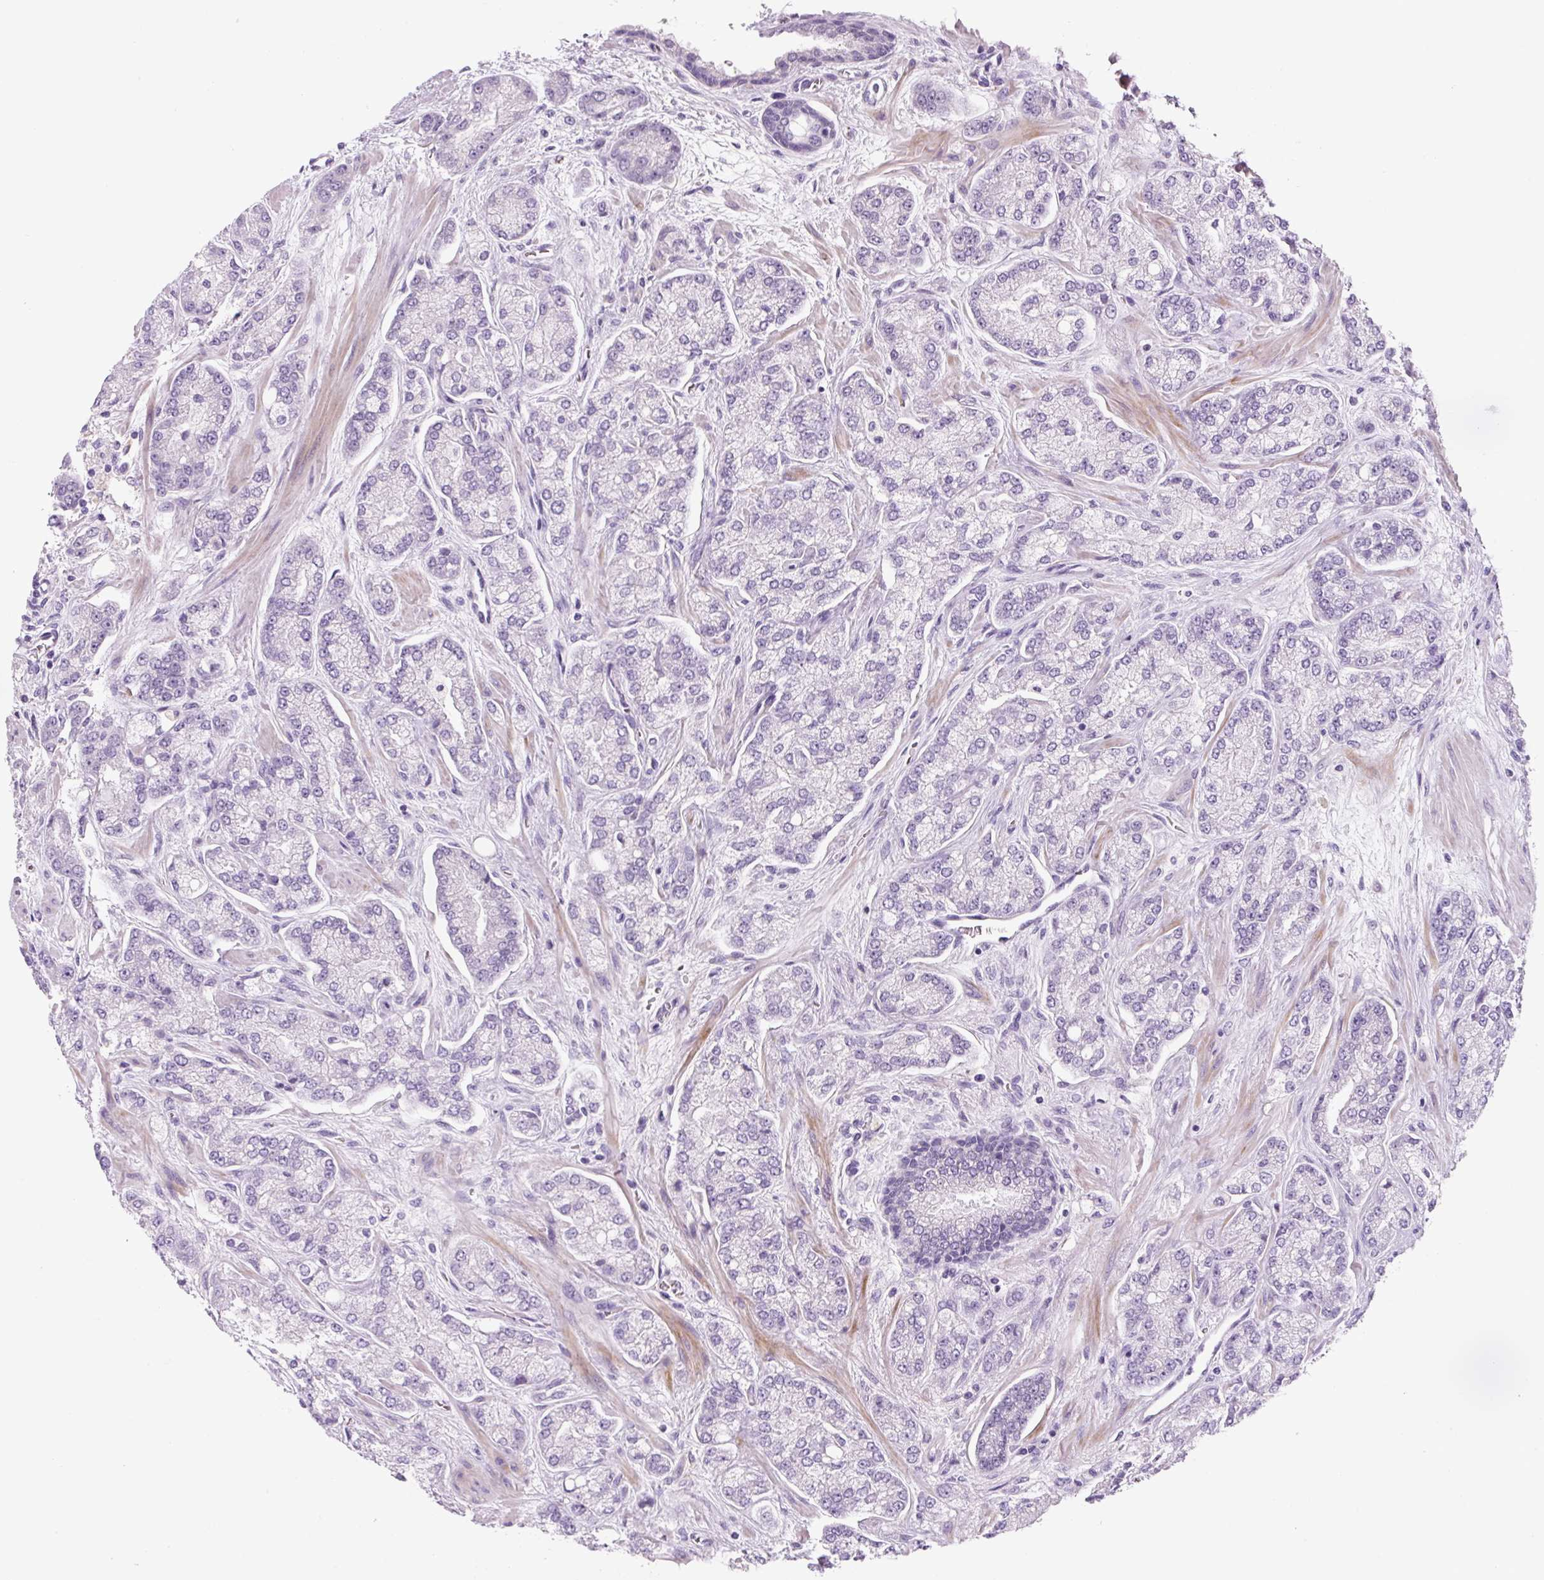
{"staining": {"intensity": "negative", "quantity": "none", "location": "none"}, "tissue": "prostate cancer", "cell_type": "Tumor cells", "image_type": "cancer", "snomed": [{"axis": "morphology", "description": "Adenocarcinoma, High grade"}, {"axis": "topography", "description": "Prostate"}], "caption": "Protein analysis of high-grade adenocarcinoma (prostate) exhibits no significant expression in tumor cells.", "gene": "PRM1", "patient": {"sex": "male", "age": 68}}